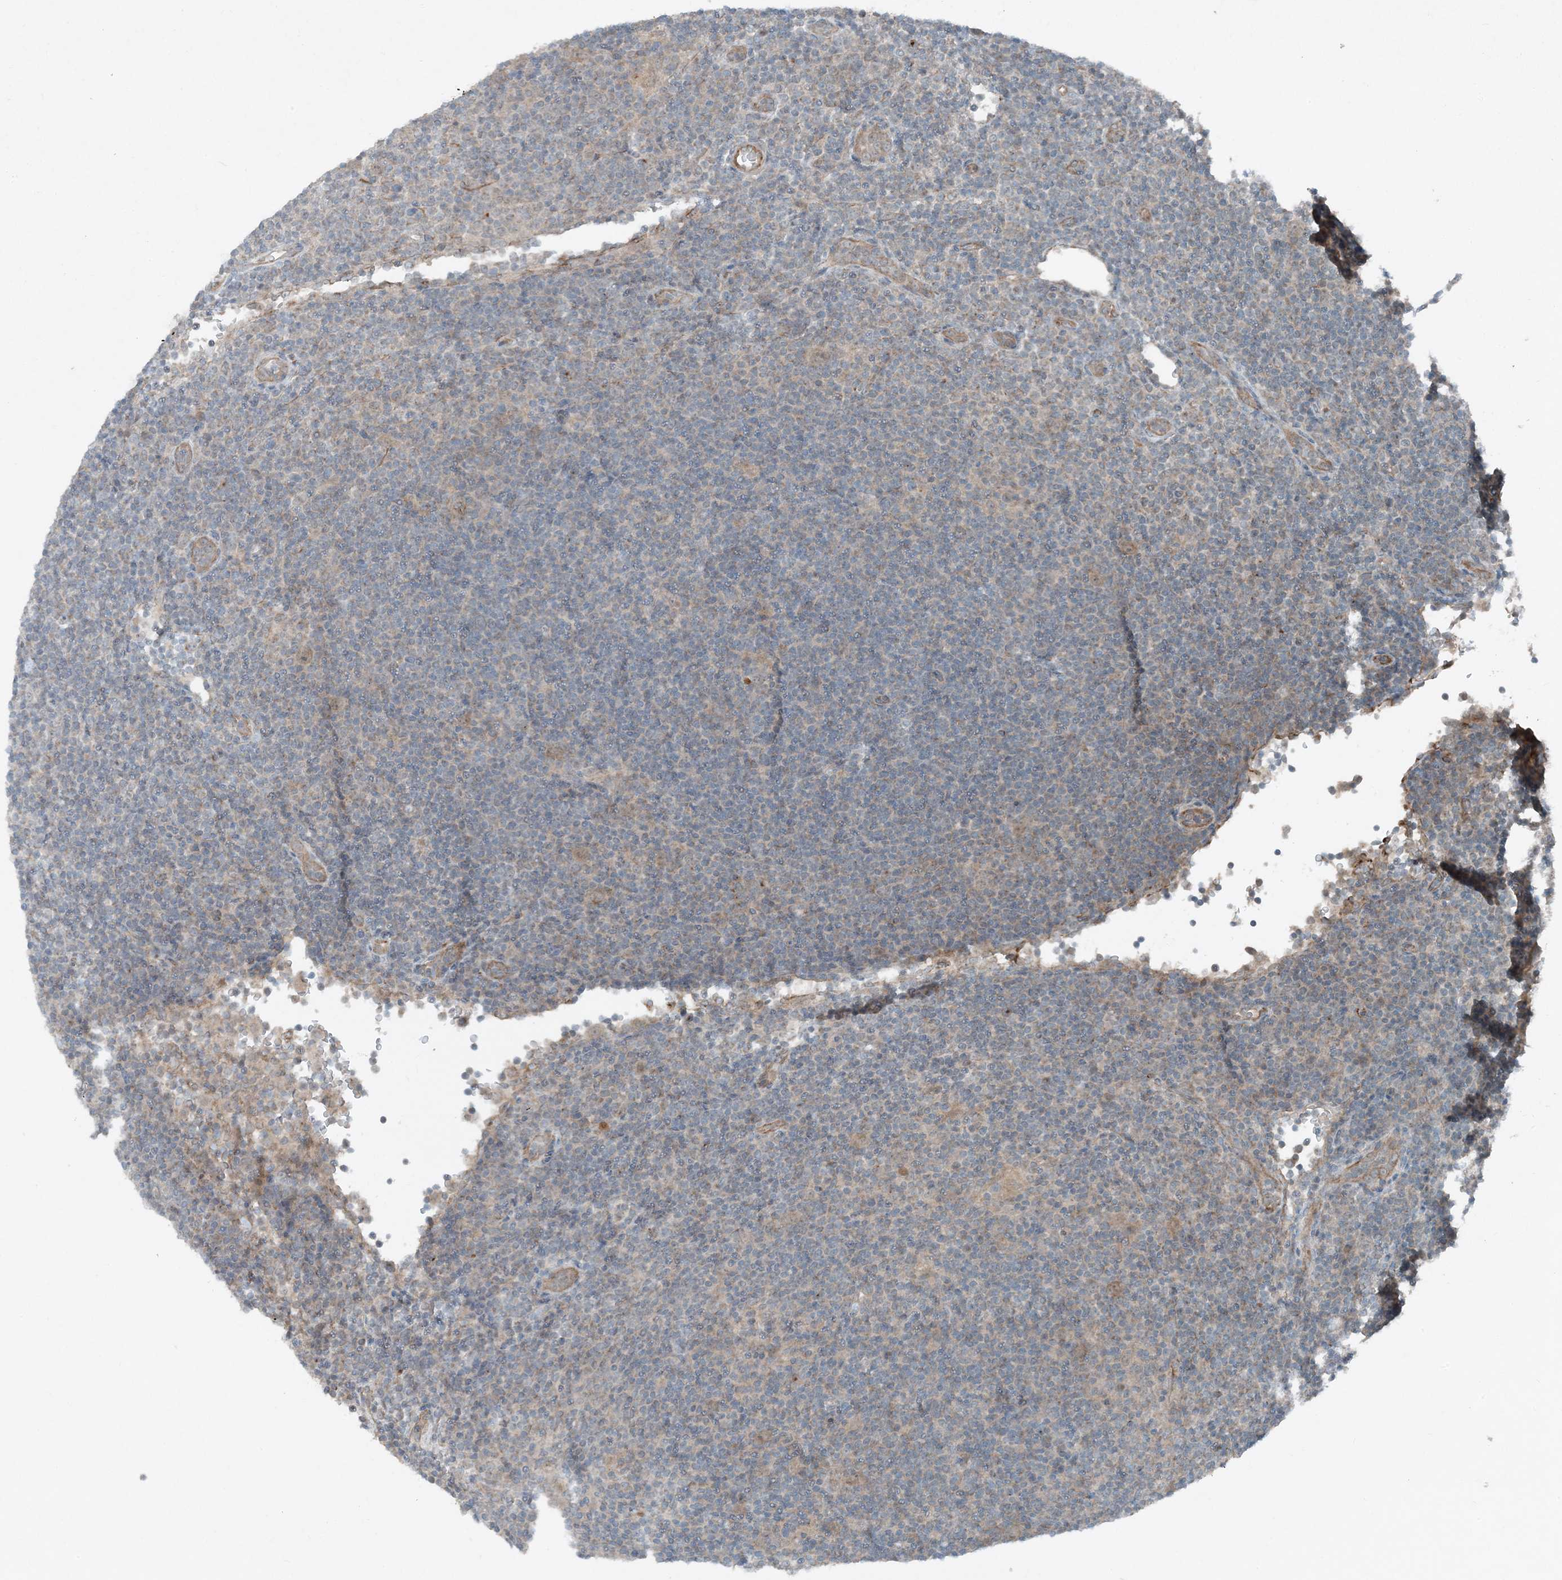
{"staining": {"intensity": "weak", "quantity": ">75%", "location": "cytoplasmic/membranous"}, "tissue": "lymphoma", "cell_type": "Tumor cells", "image_type": "cancer", "snomed": [{"axis": "morphology", "description": "Hodgkin's disease, NOS"}, {"axis": "topography", "description": "Lymph node"}], "caption": "Immunohistochemistry (IHC) of human Hodgkin's disease demonstrates low levels of weak cytoplasmic/membranous expression in about >75% of tumor cells.", "gene": "MITD1", "patient": {"sex": "female", "age": 57}}